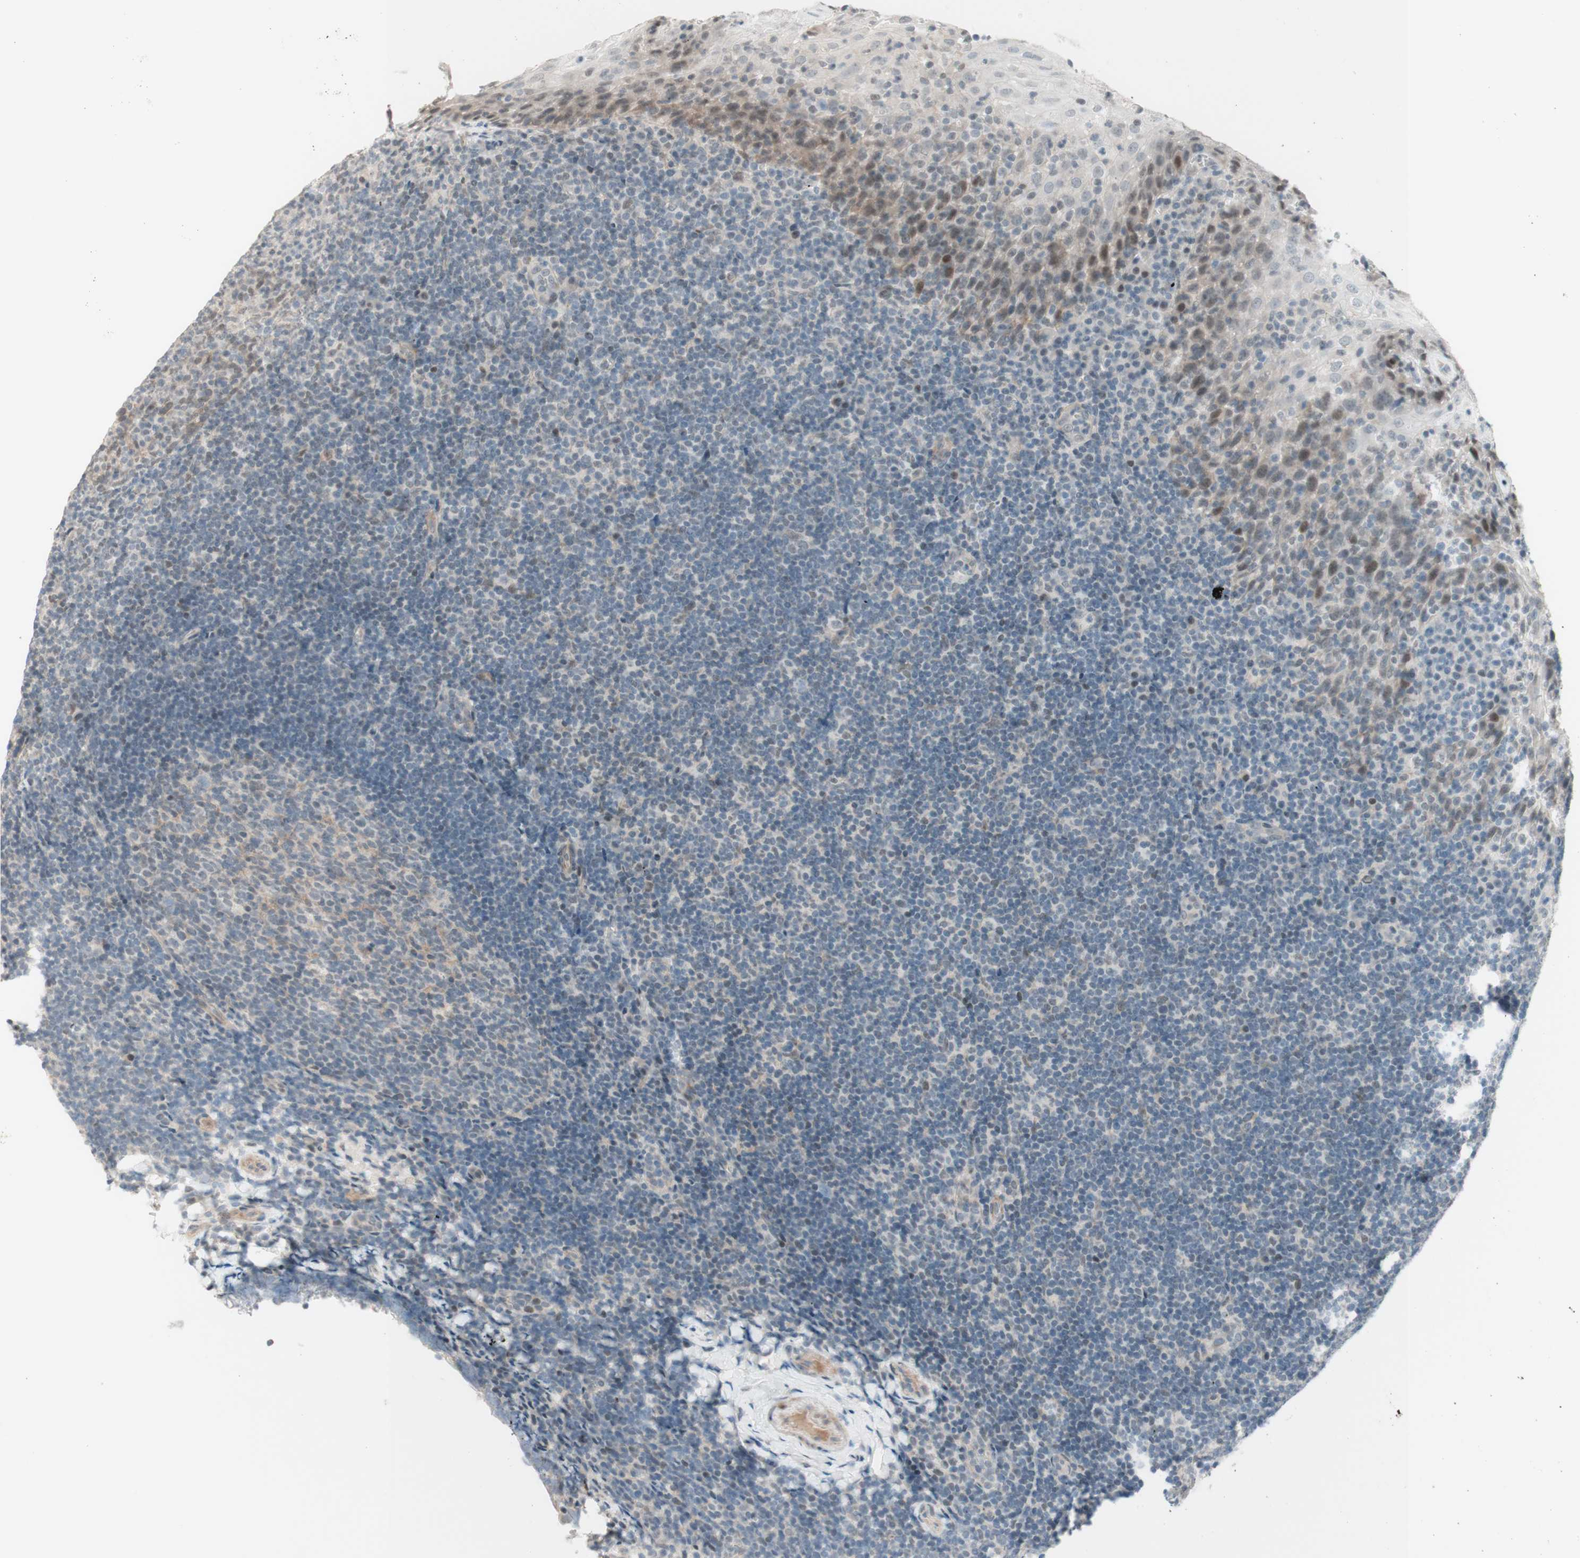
{"staining": {"intensity": "negative", "quantity": "none", "location": "none"}, "tissue": "tonsil", "cell_type": "Germinal center cells", "image_type": "normal", "snomed": [{"axis": "morphology", "description": "Normal tissue, NOS"}, {"axis": "topography", "description": "Tonsil"}], "caption": "Micrograph shows no significant protein positivity in germinal center cells of normal tonsil.", "gene": "JPH1", "patient": {"sex": "male", "age": 37}}